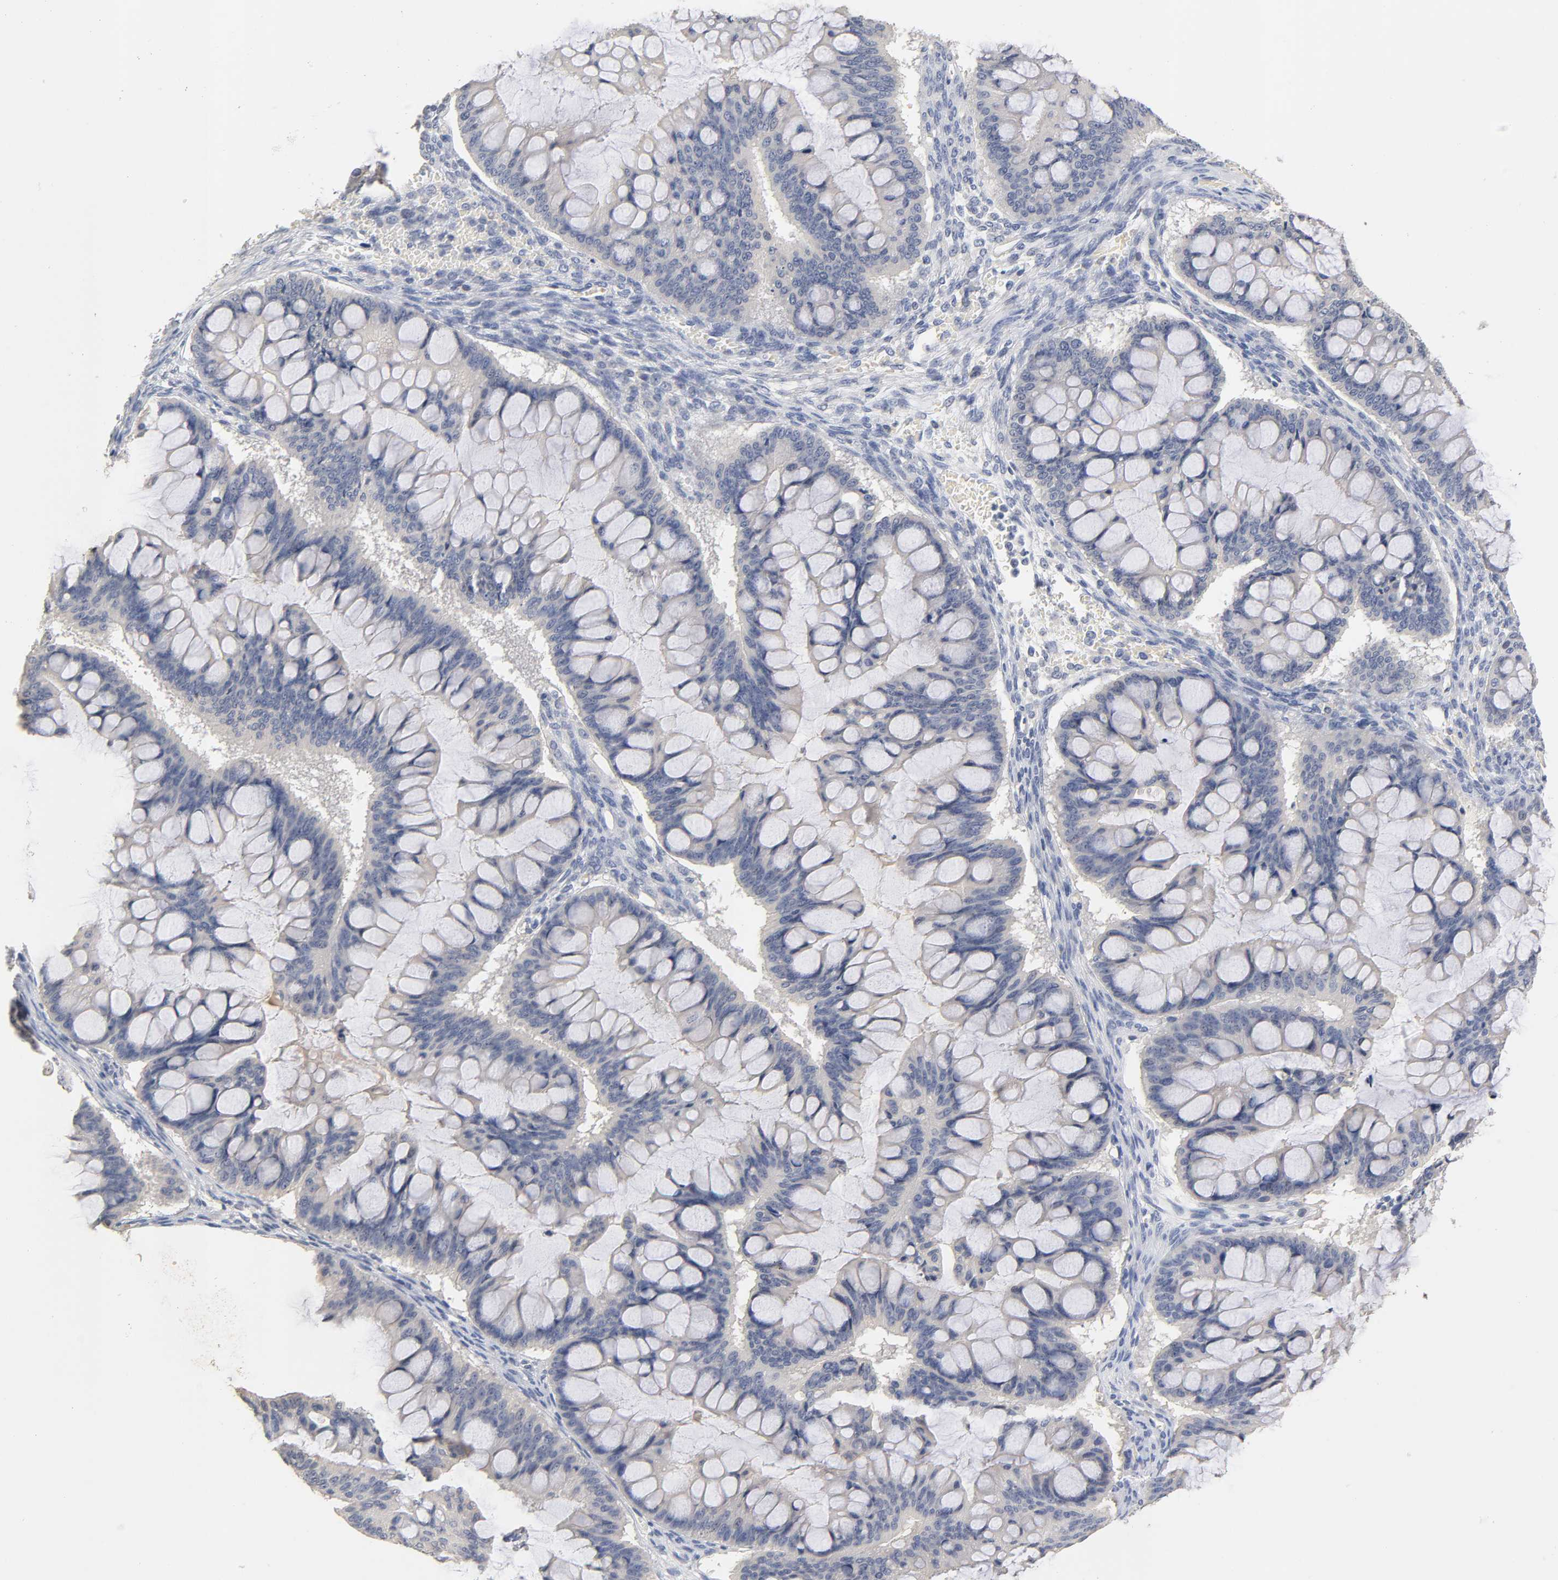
{"staining": {"intensity": "negative", "quantity": "none", "location": "none"}, "tissue": "ovarian cancer", "cell_type": "Tumor cells", "image_type": "cancer", "snomed": [{"axis": "morphology", "description": "Cystadenocarcinoma, mucinous, NOS"}, {"axis": "topography", "description": "Ovary"}], "caption": "This is an immunohistochemistry (IHC) photomicrograph of human ovarian cancer. There is no positivity in tumor cells.", "gene": "OVOL1", "patient": {"sex": "female", "age": 73}}